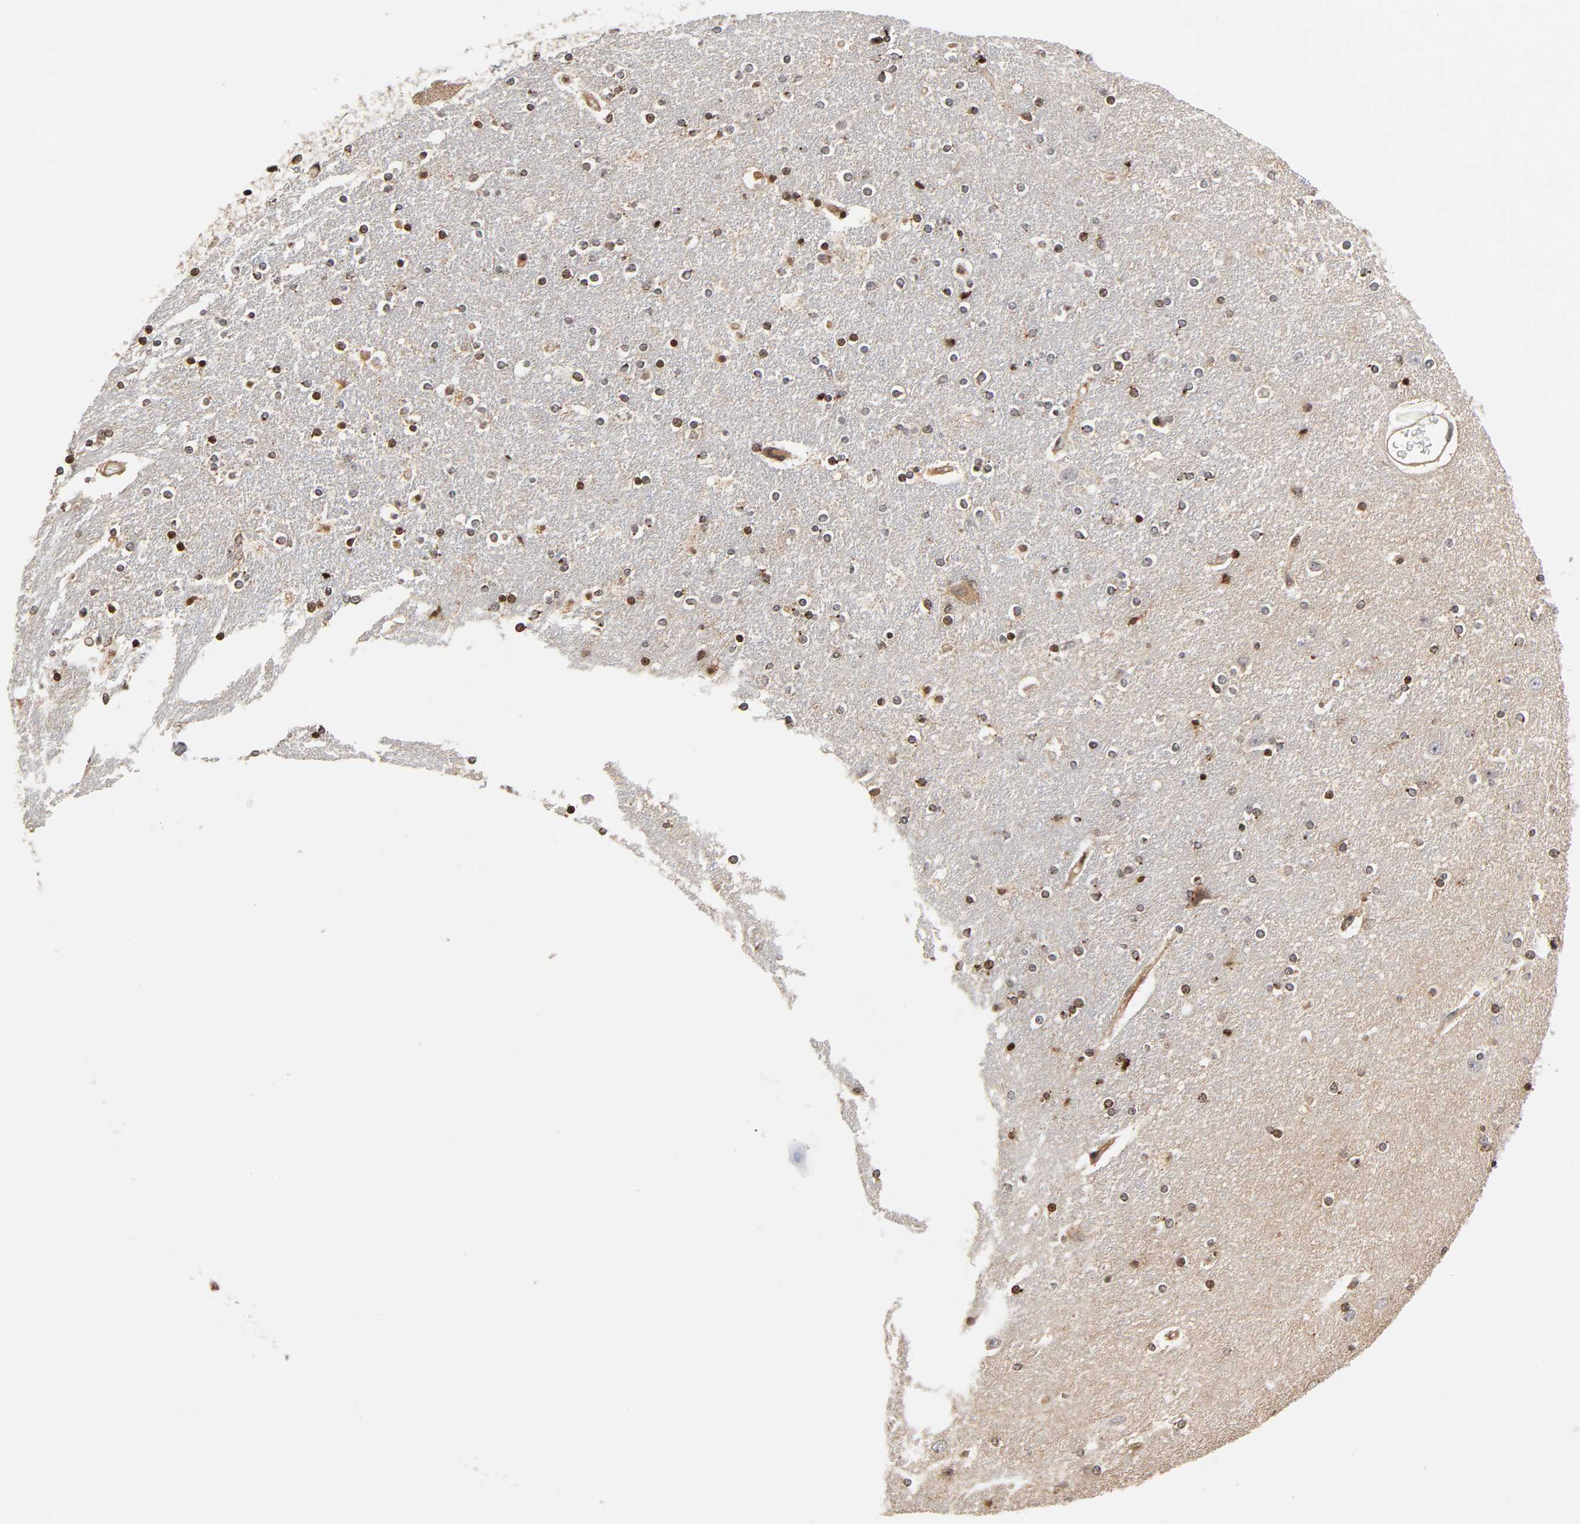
{"staining": {"intensity": "moderate", "quantity": ">75%", "location": "nuclear"}, "tissue": "caudate", "cell_type": "Glial cells", "image_type": "normal", "snomed": [{"axis": "morphology", "description": "Normal tissue, NOS"}, {"axis": "topography", "description": "Lateral ventricle wall"}], "caption": "Immunohistochemical staining of normal caudate exhibits moderate nuclear protein staining in approximately >75% of glial cells.", "gene": "ITGAV", "patient": {"sex": "female", "age": 54}}